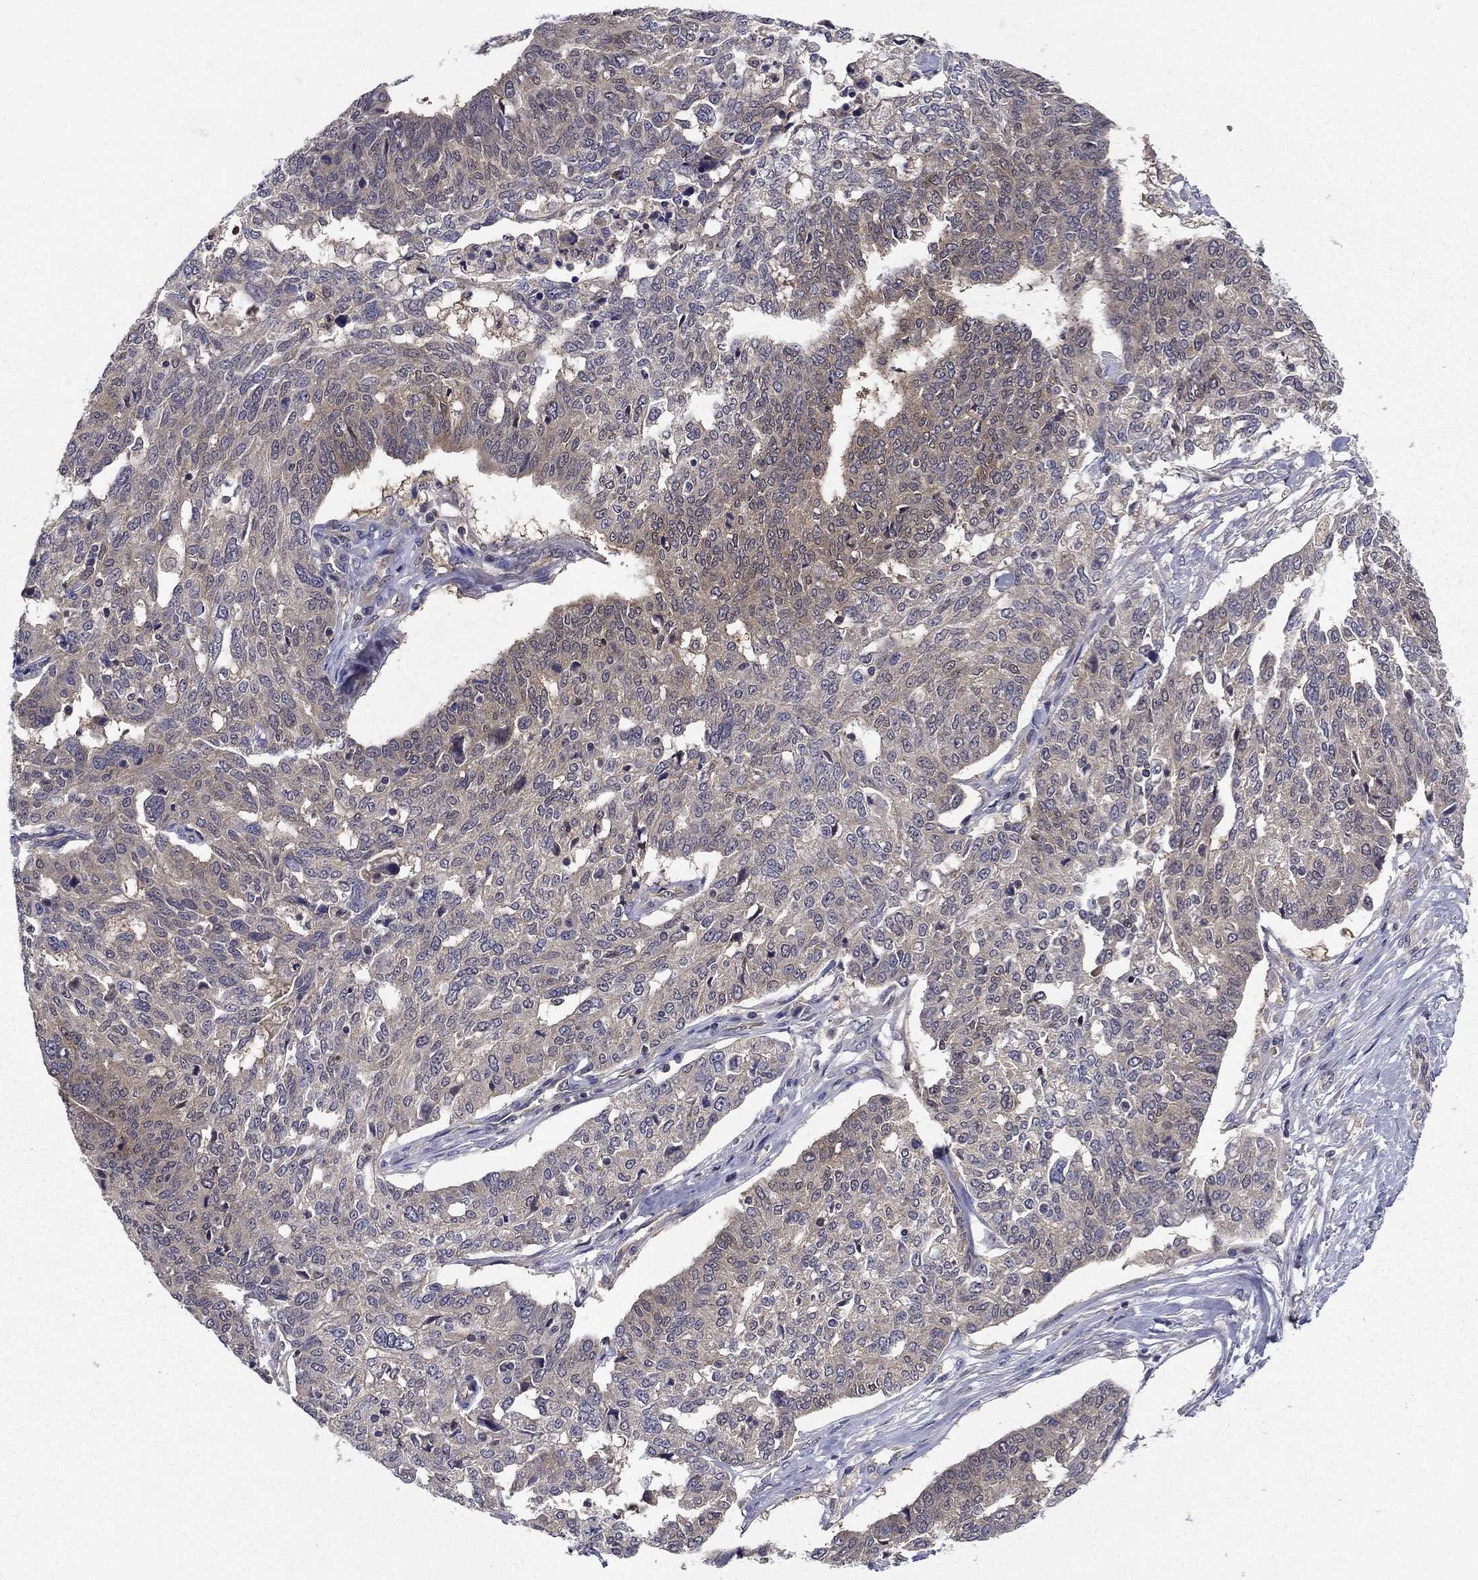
{"staining": {"intensity": "negative", "quantity": "none", "location": "none"}, "tissue": "ovarian cancer", "cell_type": "Tumor cells", "image_type": "cancer", "snomed": [{"axis": "morphology", "description": "Cystadenocarcinoma, serous, NOS"}, {"axis": "topography", "description": "Ovary"}], "caption": "Immunohistochemistry micrograph of neoplastic tissue: ovarian cancer stained with DAB shows no significant protein positivity in tumor cells.", "gene": "GLTP", "patient": {"sex": "female", "age": 67}}